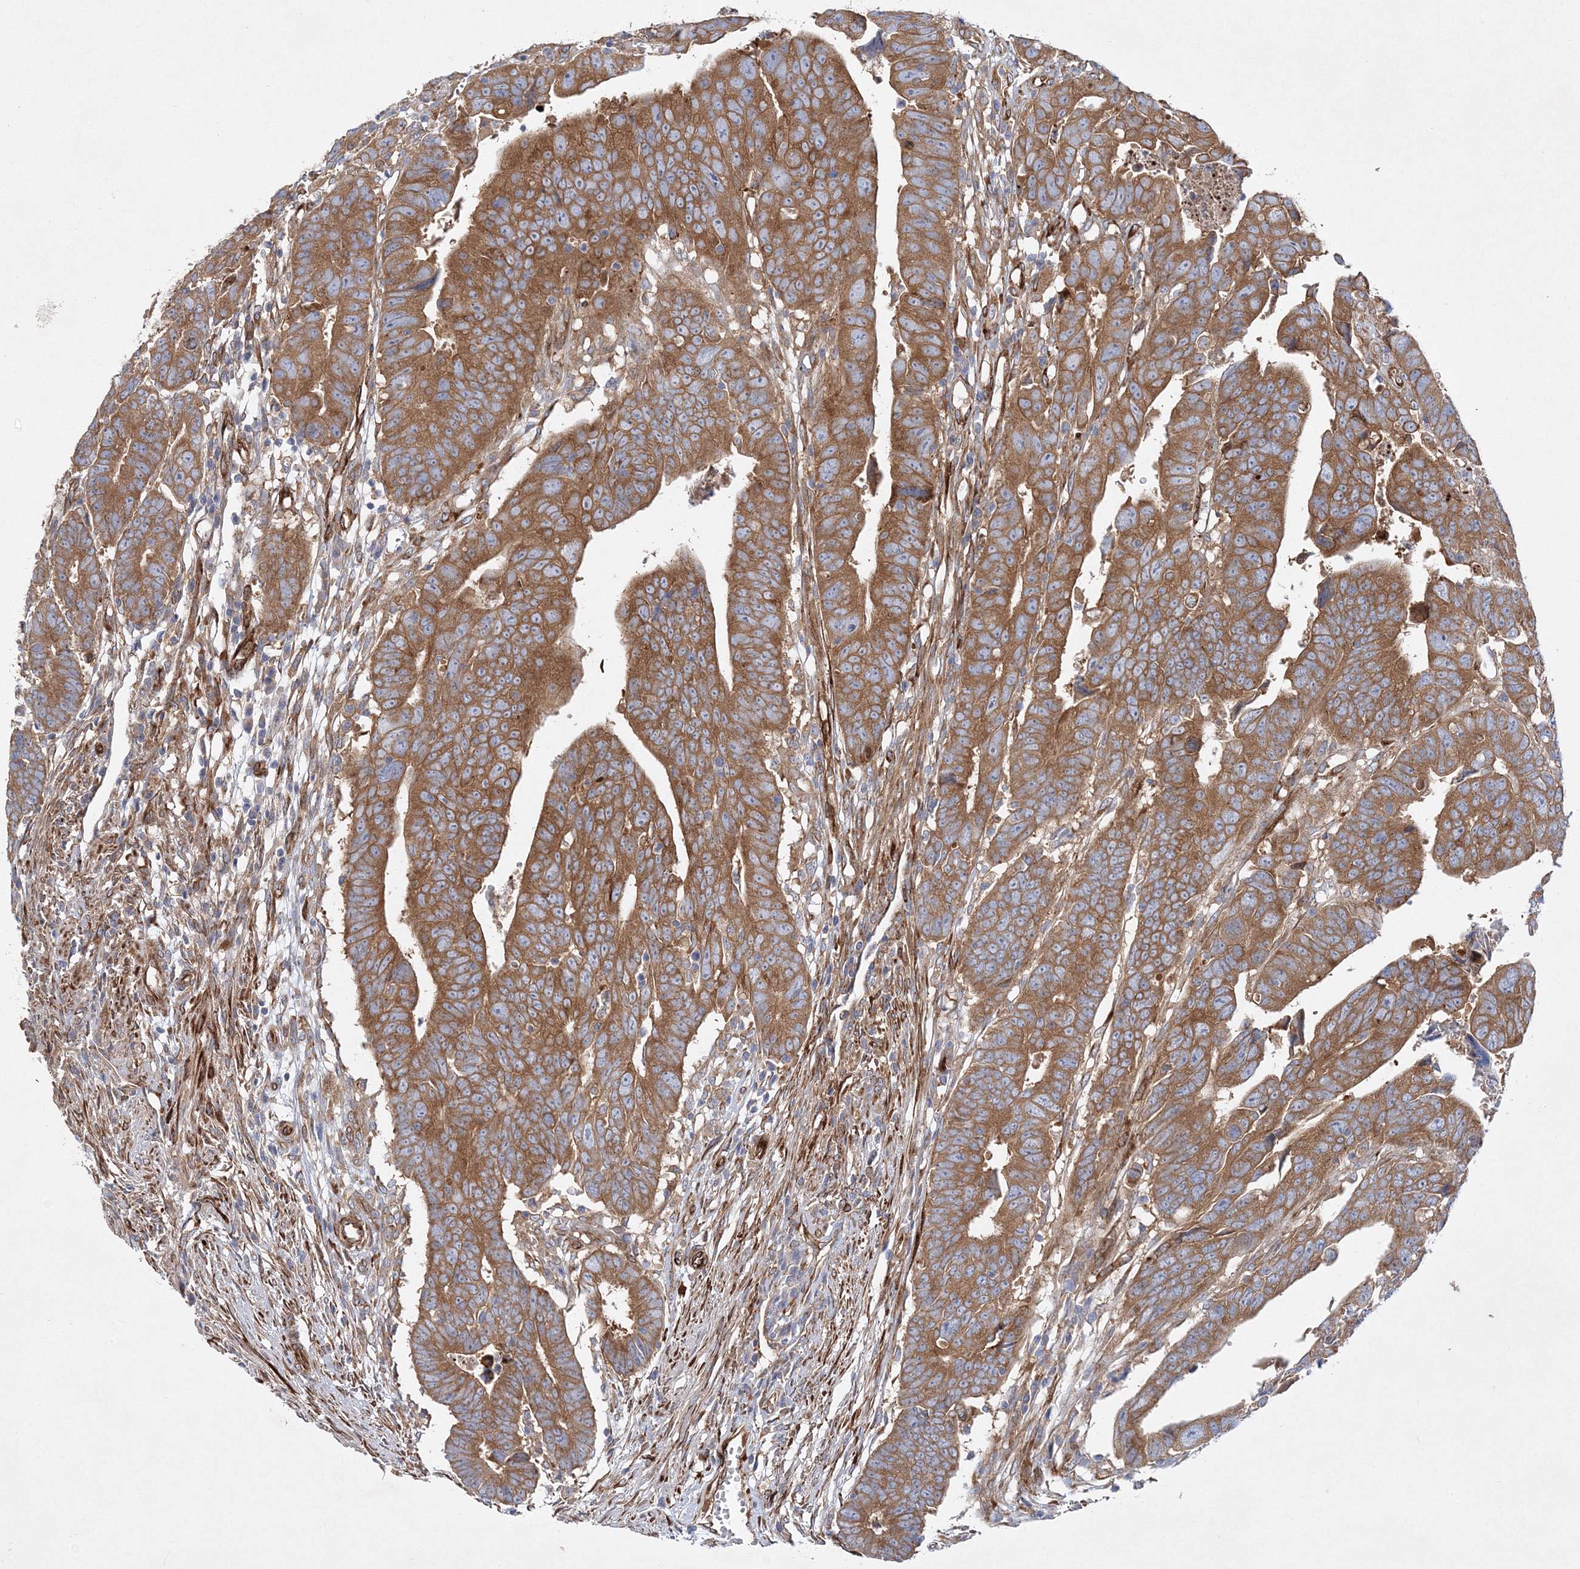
{"staining": {"intensity": "moderate", "quantity": ">75%", "location": "cytoplasmic/membranous"}, "tissue": "colorectal cancer", "cell_type": "Tumor cells", "image_type": "cancer", "snomed": [{"axis": "morphology", "description": "Adenocarcinoma, NOS"}, {"axis": "topography", "description": "Rectum"}], "caption": "Colorectal cancer (adenocarcinoma) was stained to show a protein in brown. There is medium levels of moderate cytoplasmic/membranous positivity in about >75% of tumor cells.", "gene": "ZFYVE16", "patient": {"sex": "female", "age": 65}}